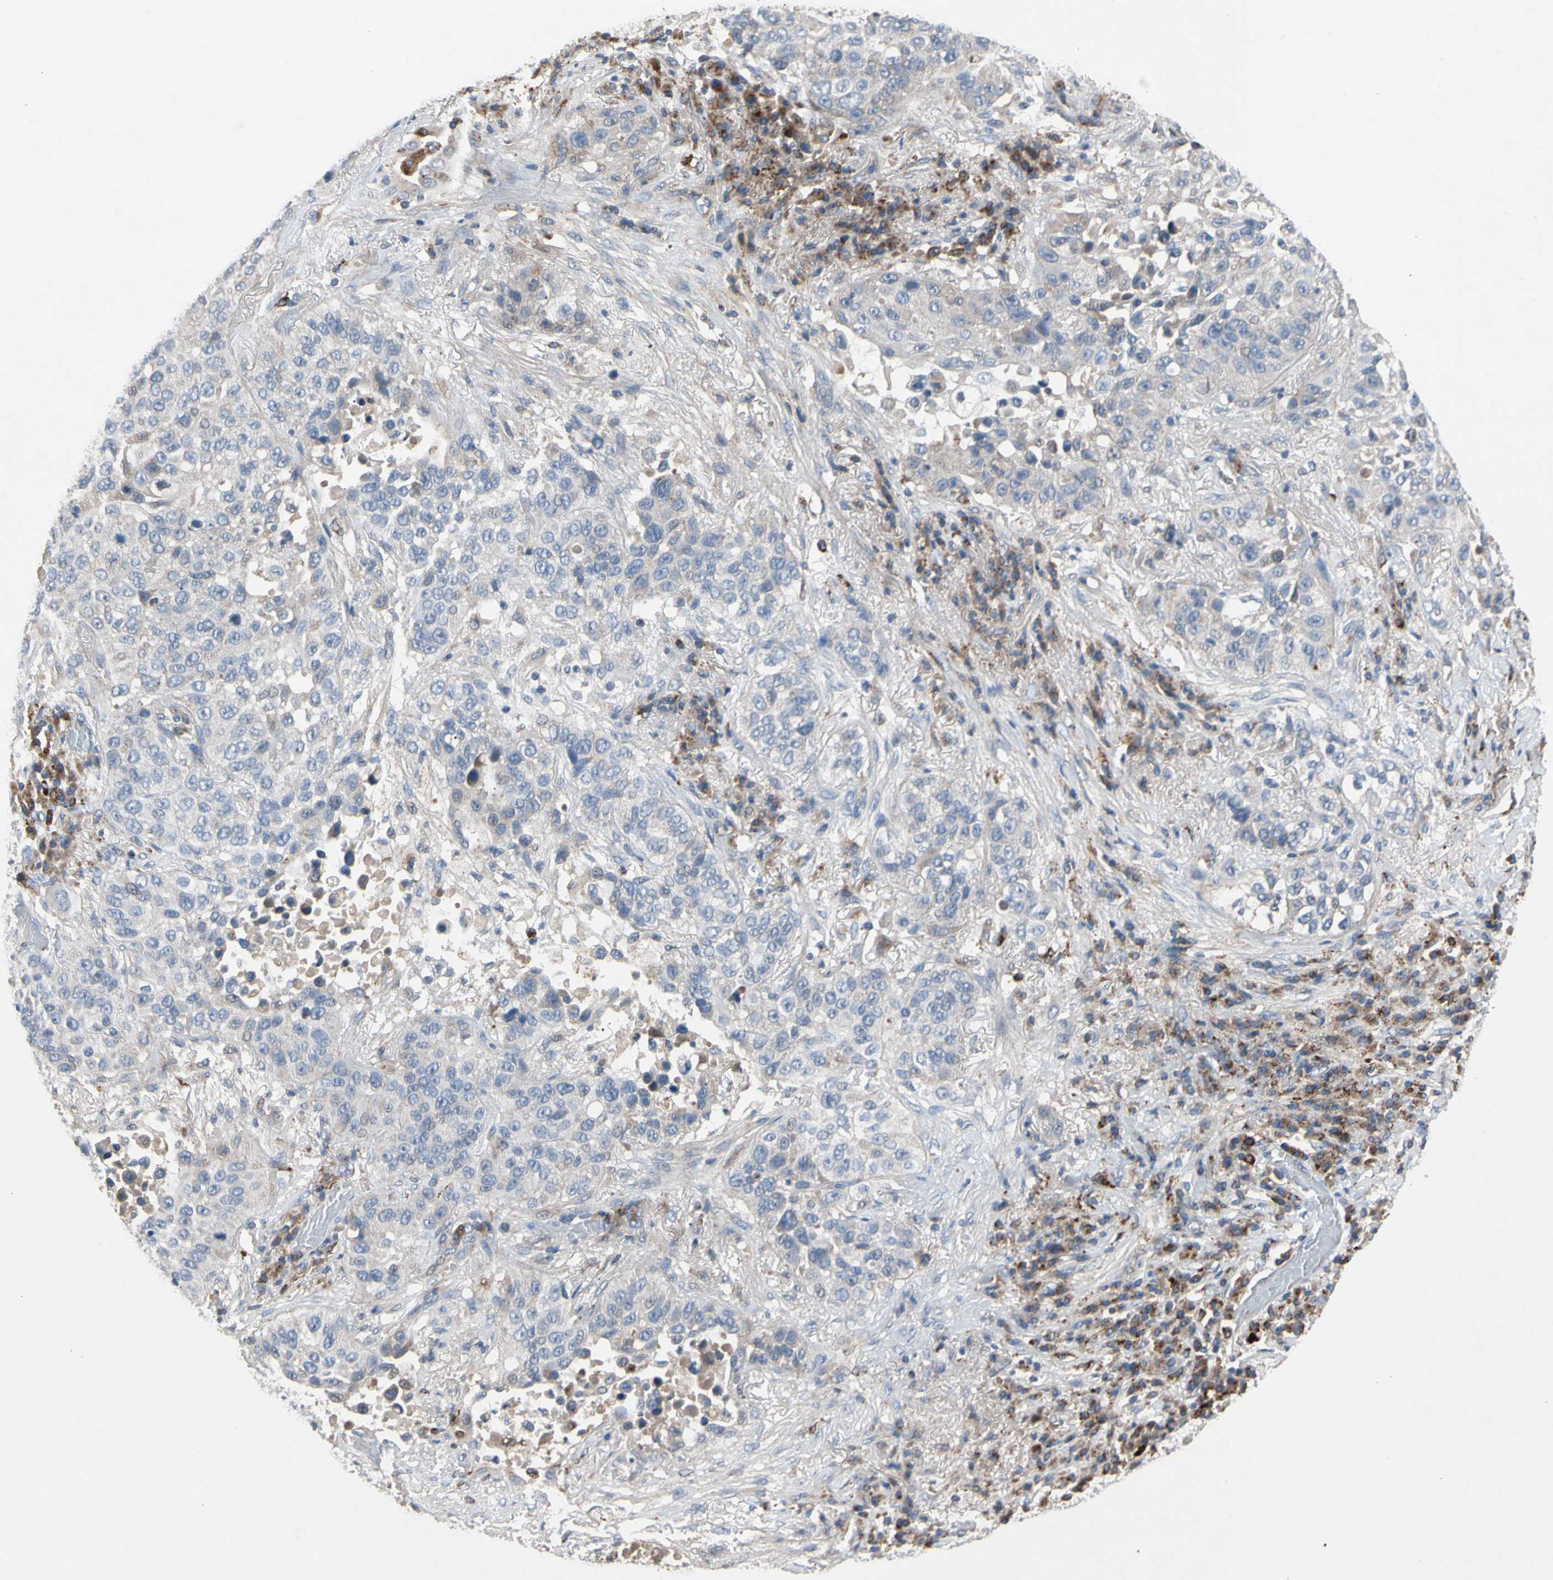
{"staining": {"intensity": "weak", "quantity": "<25%", "location": "cytoplasmic/membranous"}, "tissue": "lung cancer", "cell_type": "Tumor cells", "image_type": "cancer", "snomed": [{"axis": "morphology", "description": "Squamous cell carcinoma, NOS"}, {"axis": "topography", "description": "Lung"}], "caption": "DAB (3,3'-diaminobenzidine) immunohistochemical staining of human lung squamous cell carcinoma reveals no significant staining in tumor cells.", "gene": "ADA2", "patient": {"sex": "male", "age": 57}}